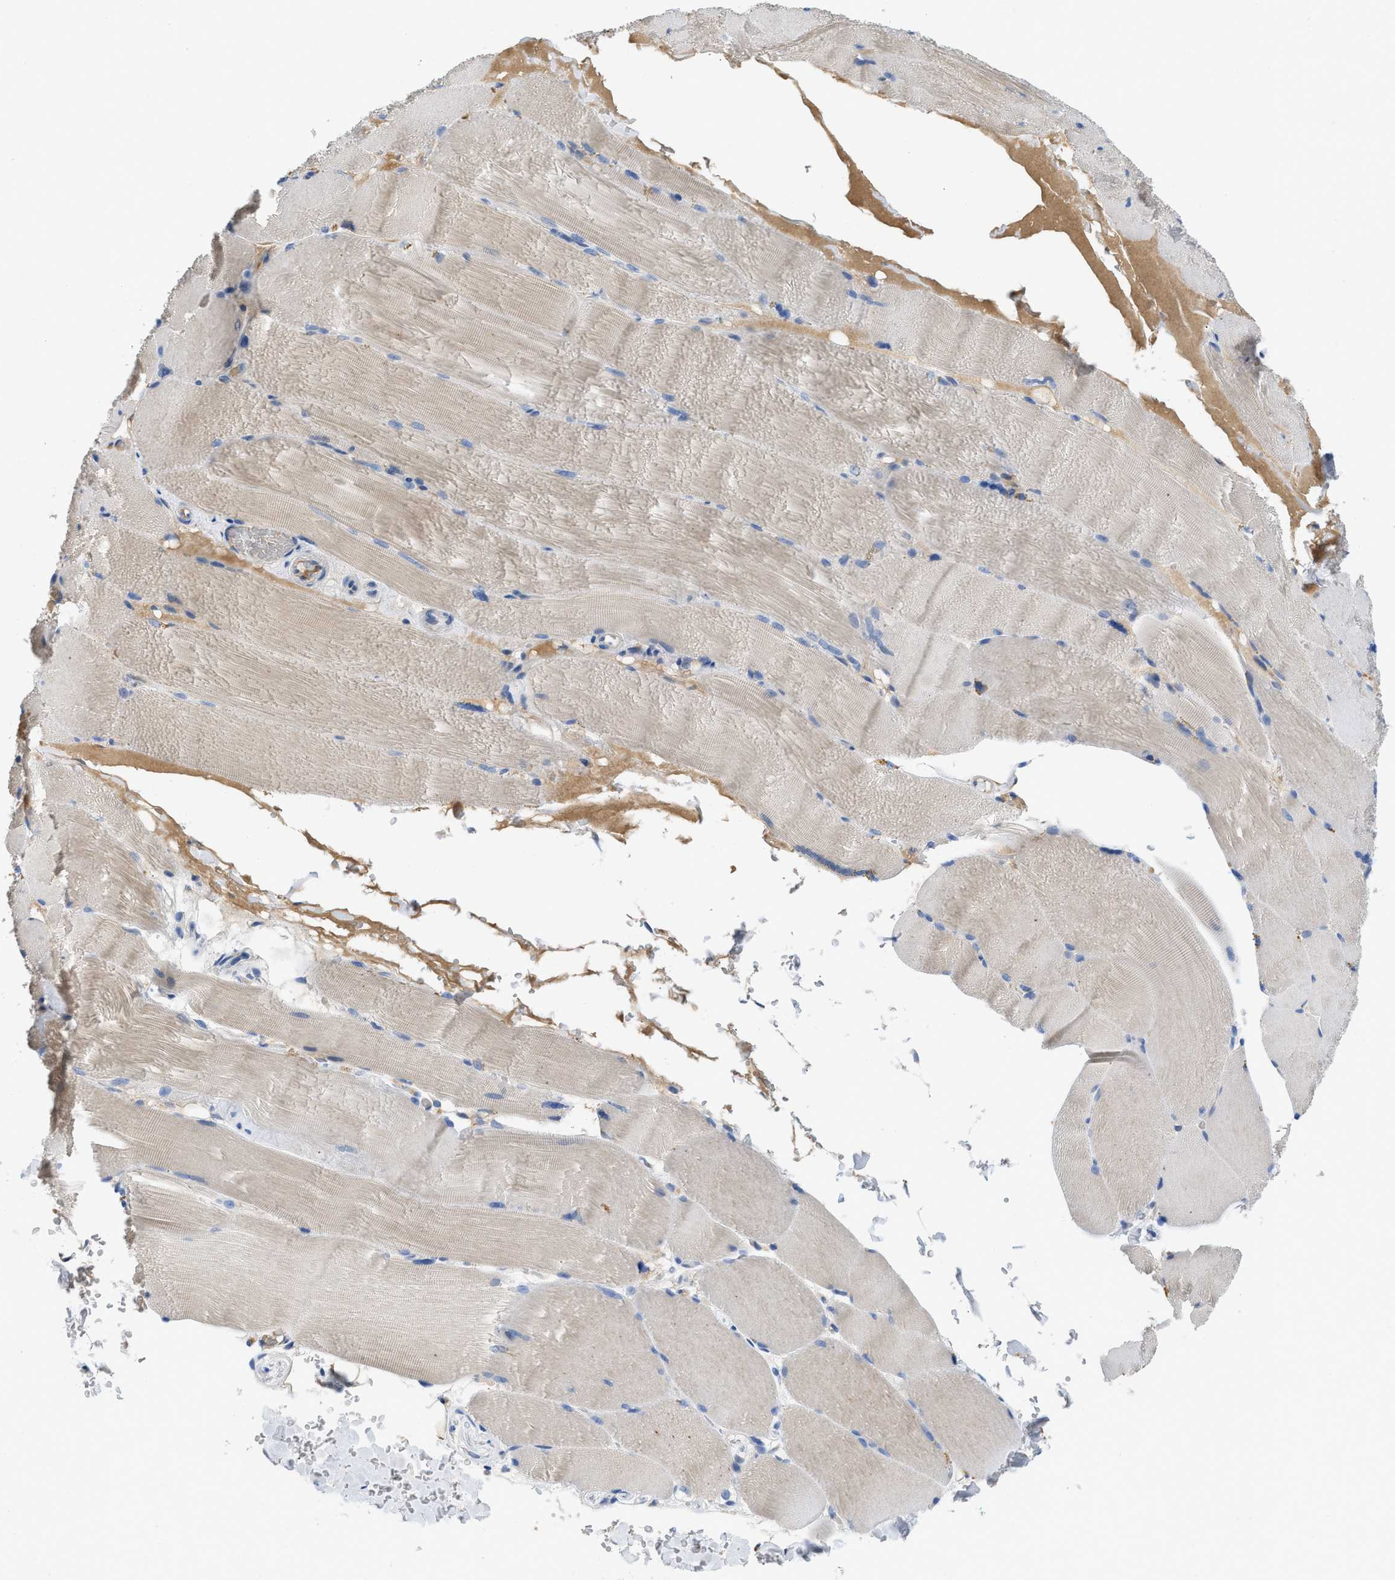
{"staining": {"intensity": "weak", "quantity": "25%-75%", "location": "cytoplasmic/membranous"}, "tissue": "skeletal muscle", "cell_type": "Myocytes", "image_type": "normal", "snomed": [{"axis": "morphology", "description": "Normal tissue, NOS"}, {"axis": "topography", "description": "Skin"}, {"axis": "topography", "description": "Skeletal muscle"}], "caption": "High-power microscopy captured an immunohistochemistry image of benign skeletal muscle, revealing weak cytoplasmic/membranous positivity in approximately 25%-75% of myocytes.", "gene": "C1S", "patient": {"sex": "male", "age": 83}}